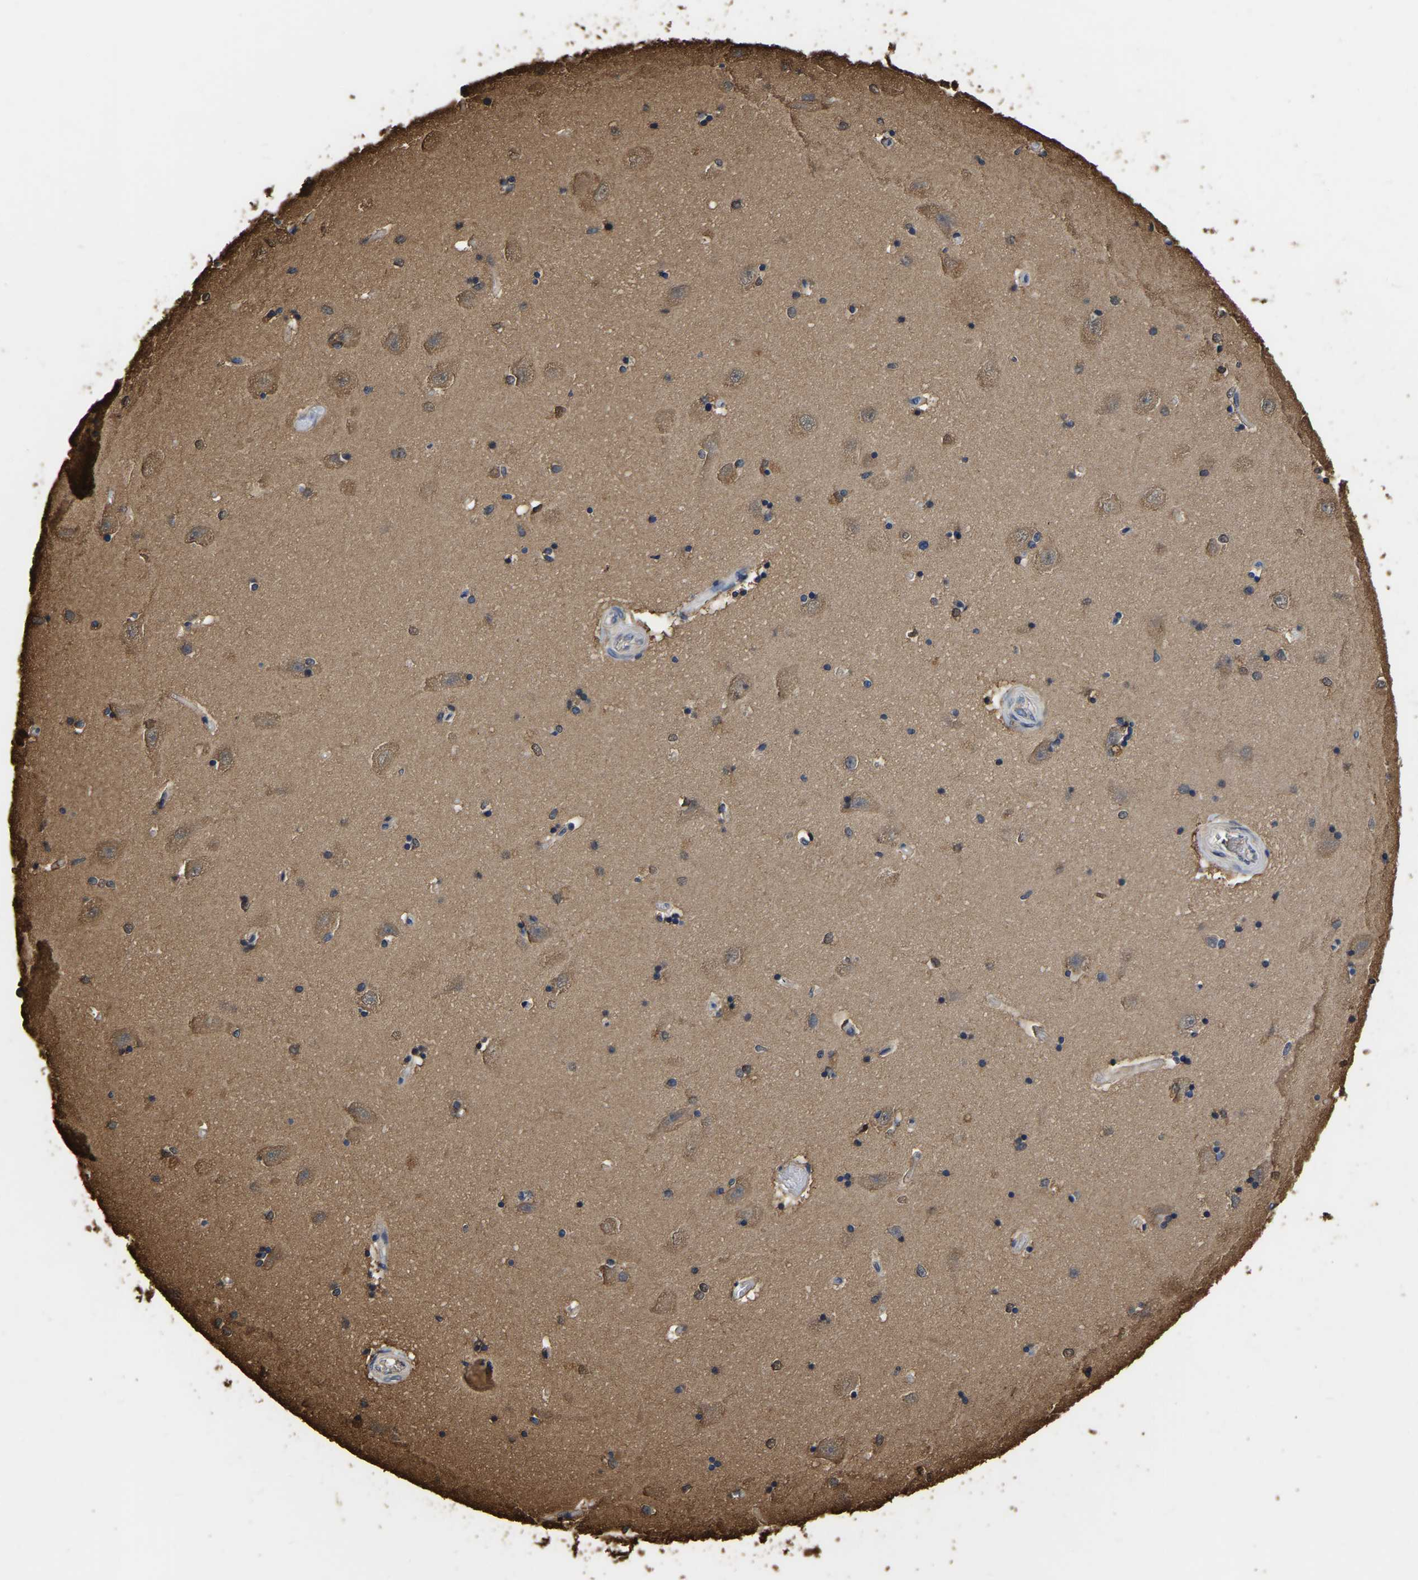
{"staining": {"intensity": "weak", "quantity": ">75%", "location": "cytoplasmic/membranous"}, "tissue": "hippocampus", "cell_type": "Glial cells", "image_type": "normal", "snomed": [{"axis": "morphology", "description": "Normal tissue, NOS"}, {"axis": "topography", "description": "Hippocampus"}], "caption": "Weak cytoplasmic/membranous expression for a protein is seen in approximately >75% of glial cells of normal hippocampus using immunohistochemistry.", "gene": "LDHB", "patient": {"sex": "male", "age": 45}}